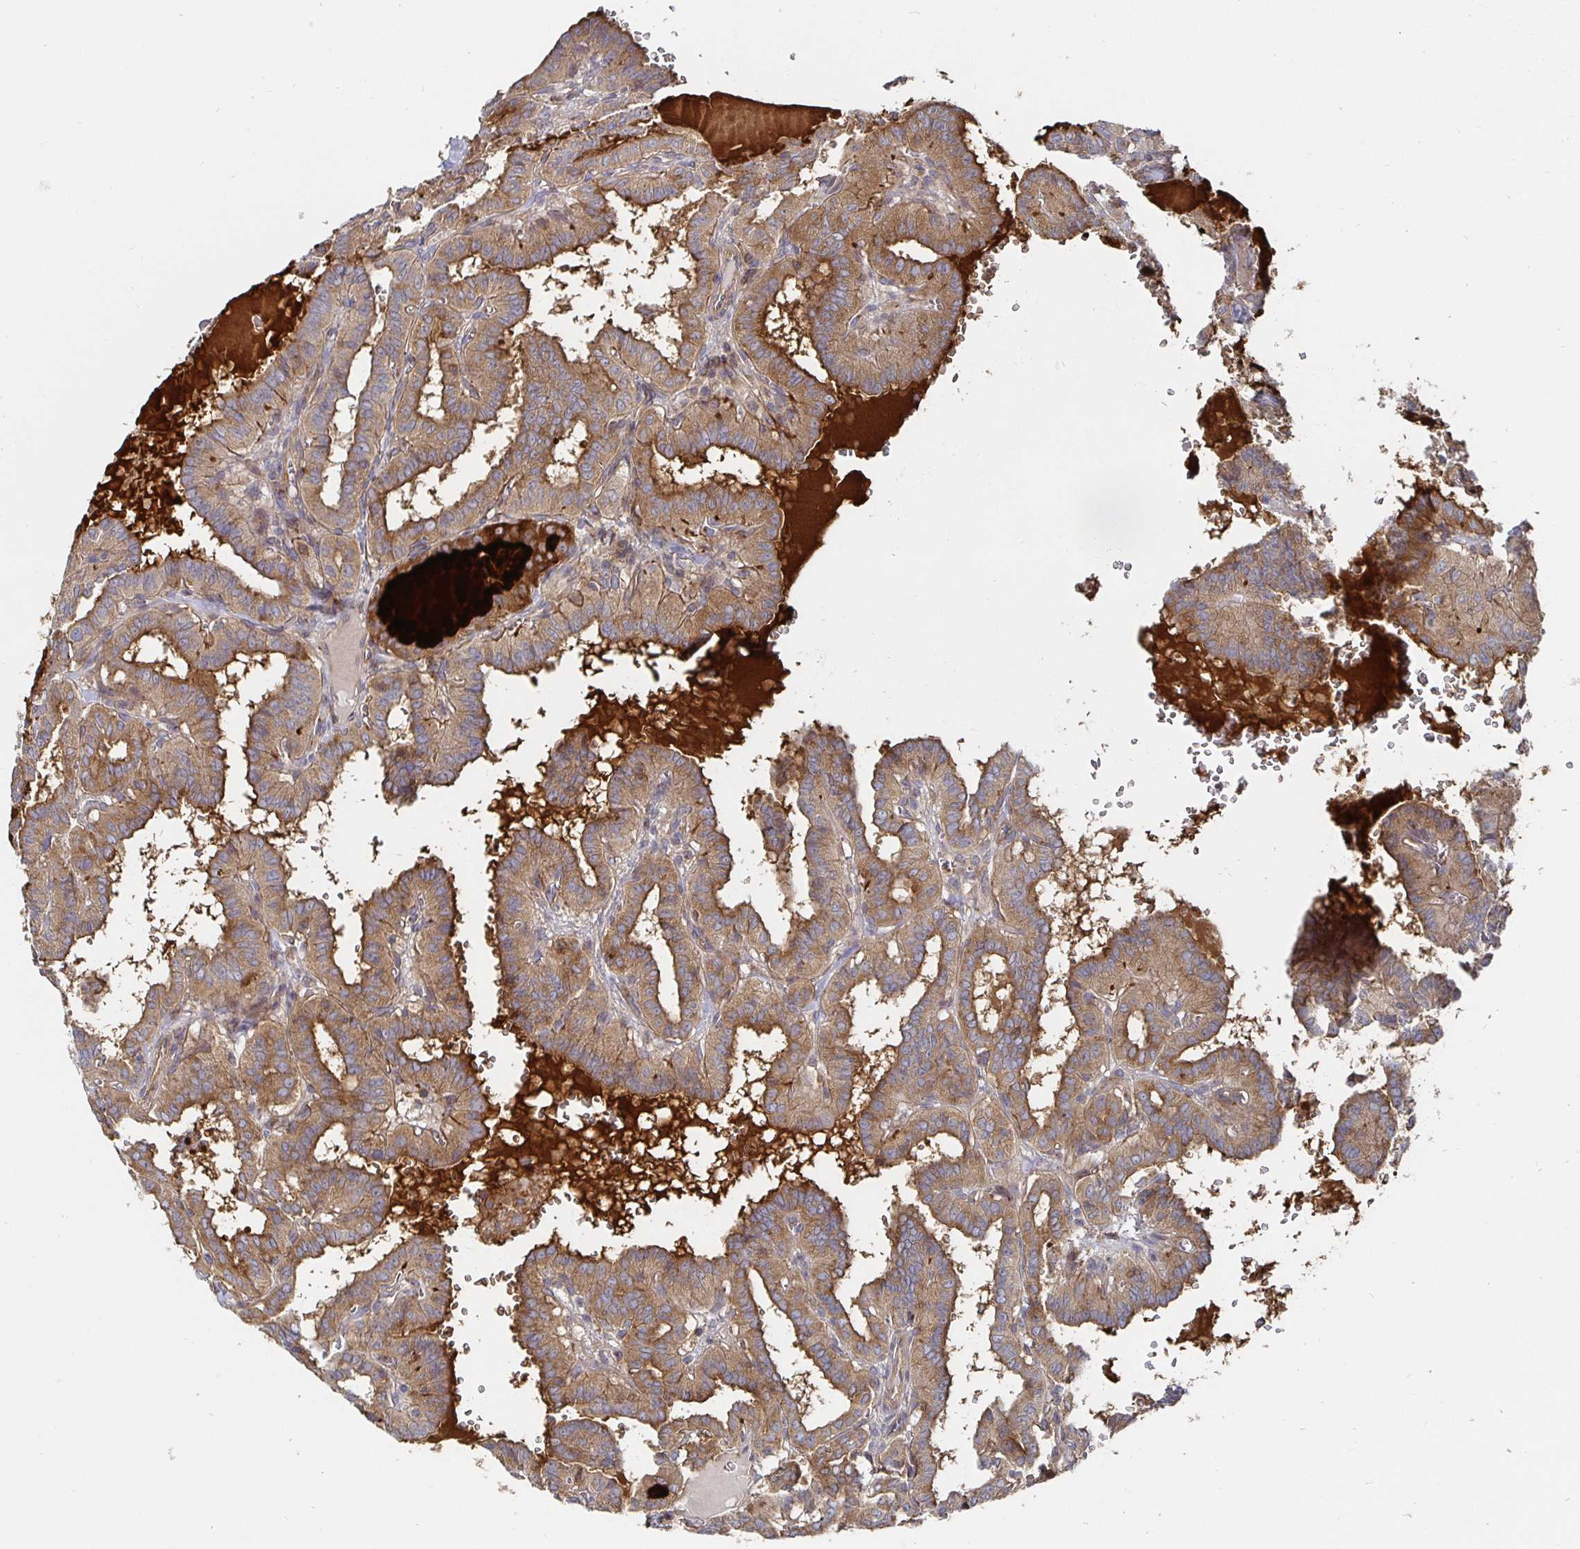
{"staining": {"intensity": "moderate", "quantity": ">75%", "location": "cytoplasmic/membranous"}, "tissue": "thyroid cancer", "cell_type": "Tumor cells", "image_type": "cancer", "snomed": [{"axis": "morphology", "description": "Papillary adenocarcinoma, NOS"}, {"axis": "topography", "description": "Thyroid gland"}], "caption": "Human thyroid cancer stained with a protein marker demonstrates moderate staining in tumor cells.", "gene": "GJA4", "patient": {"sex": "female", "age": 21}}